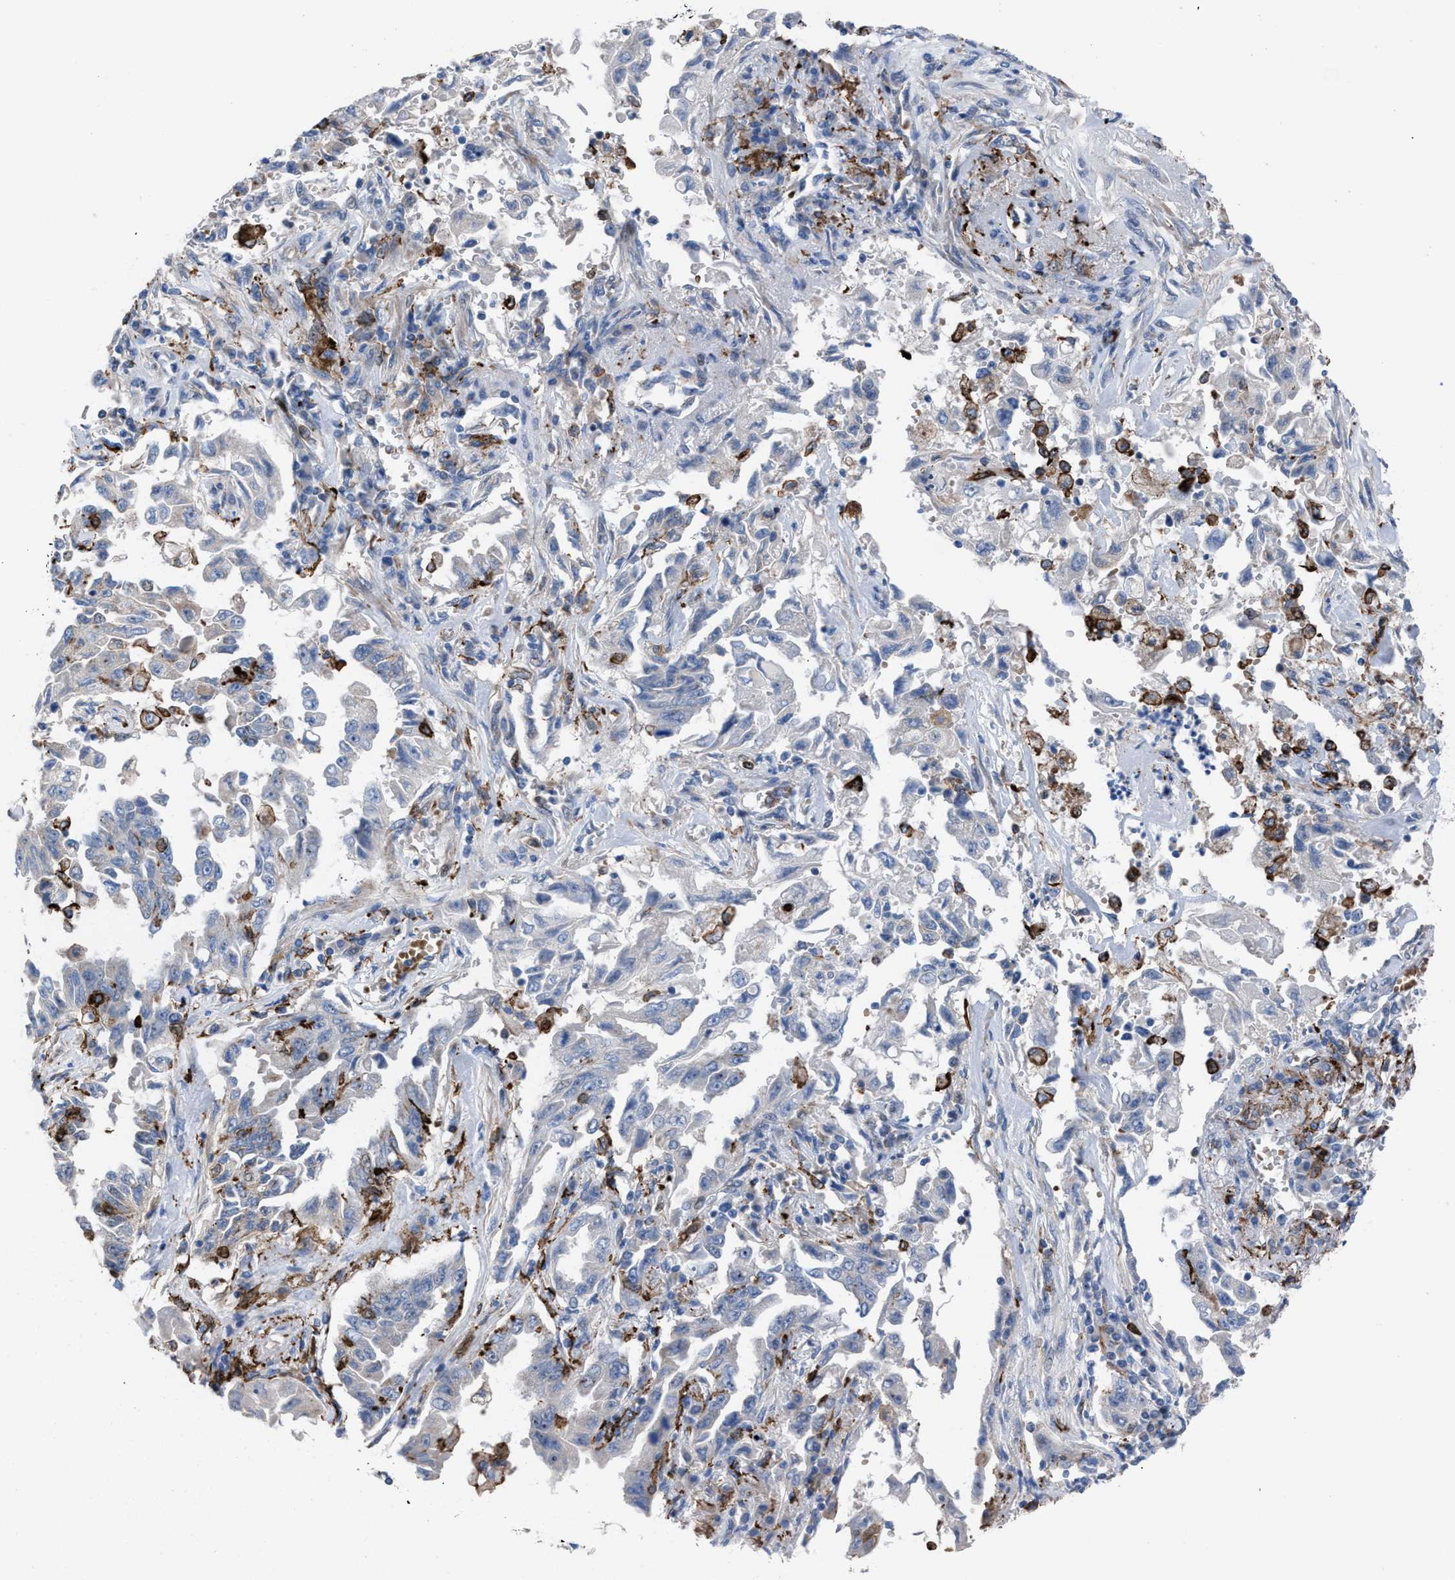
{"staining": {"intensity": "negative", "quantity": "none", "location": "none"}, "tissue": "lung cancer", "cell_type": "Tumor cells", "image_type": "cancer", "snomed": [{"axis": "morphology", "description": "Adenocarcinoma, NOS"}, {"axis": "topography", "description": "Lung"}], "caption": "This is an immunohistochemistry micrograph of lung cancer. There is no positivity in tumor cells.", "gene": "SLC47A1", "patient": {"sex": "female", "age": 51}}